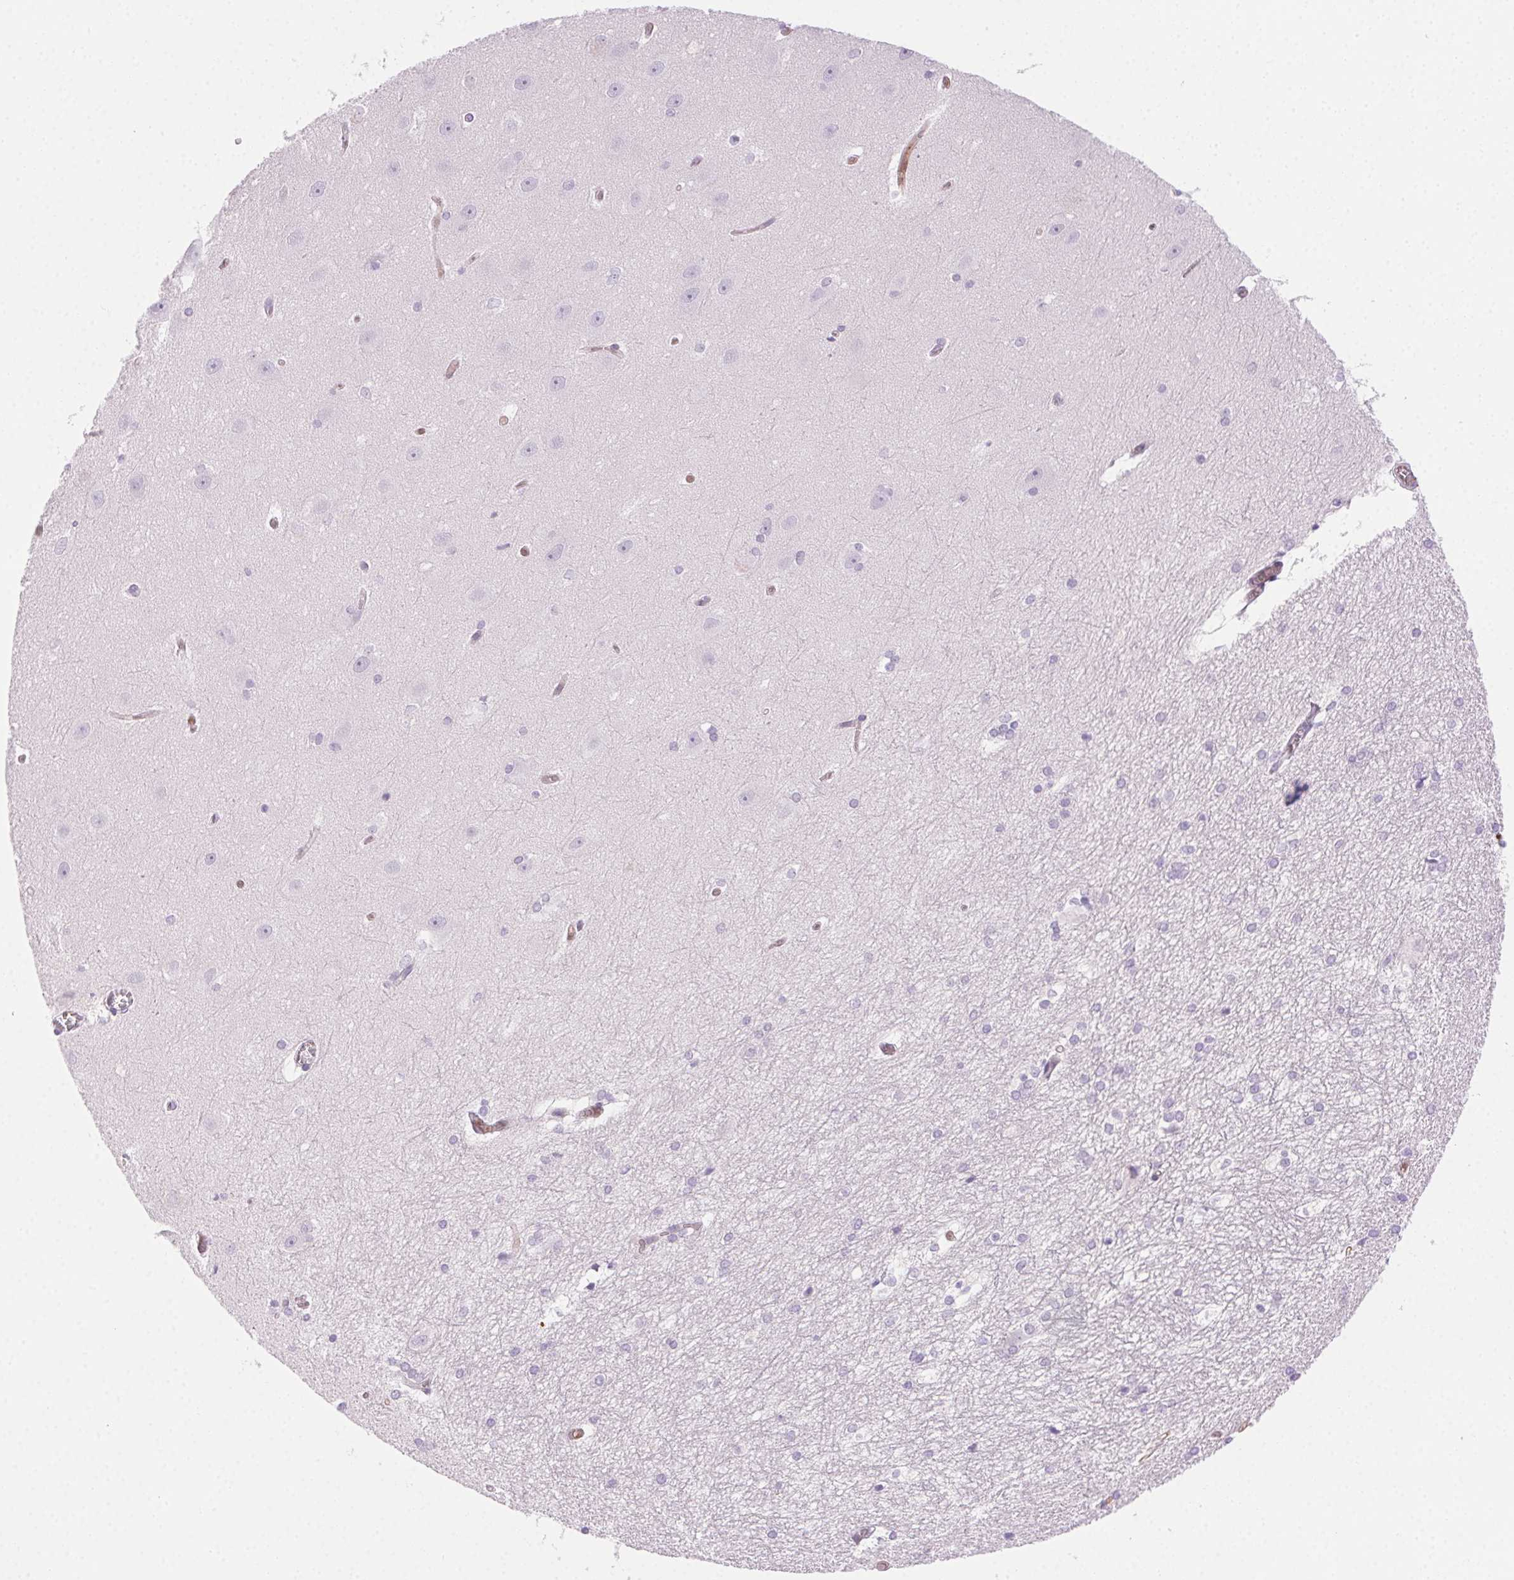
{"staining": {"intensity": "negative", "quantity": "none", "location": "none"}, "tissue": "hippocampus", "cell_type": "Glial cells", "image_type": "normal", "snomed": [{"axis": "morphology", "description": "Normal tissue, NOS"}, {"axis": "topography", "description": "Cerebral cortex"}, {"axis": "topography", "description": "Hippocampus"}], "caption": "Image shows no significant protein staining in glial cells of normal hippocampus.", "gene": "TMEM45A", "patient": {"sex": "female", "age": 19}}